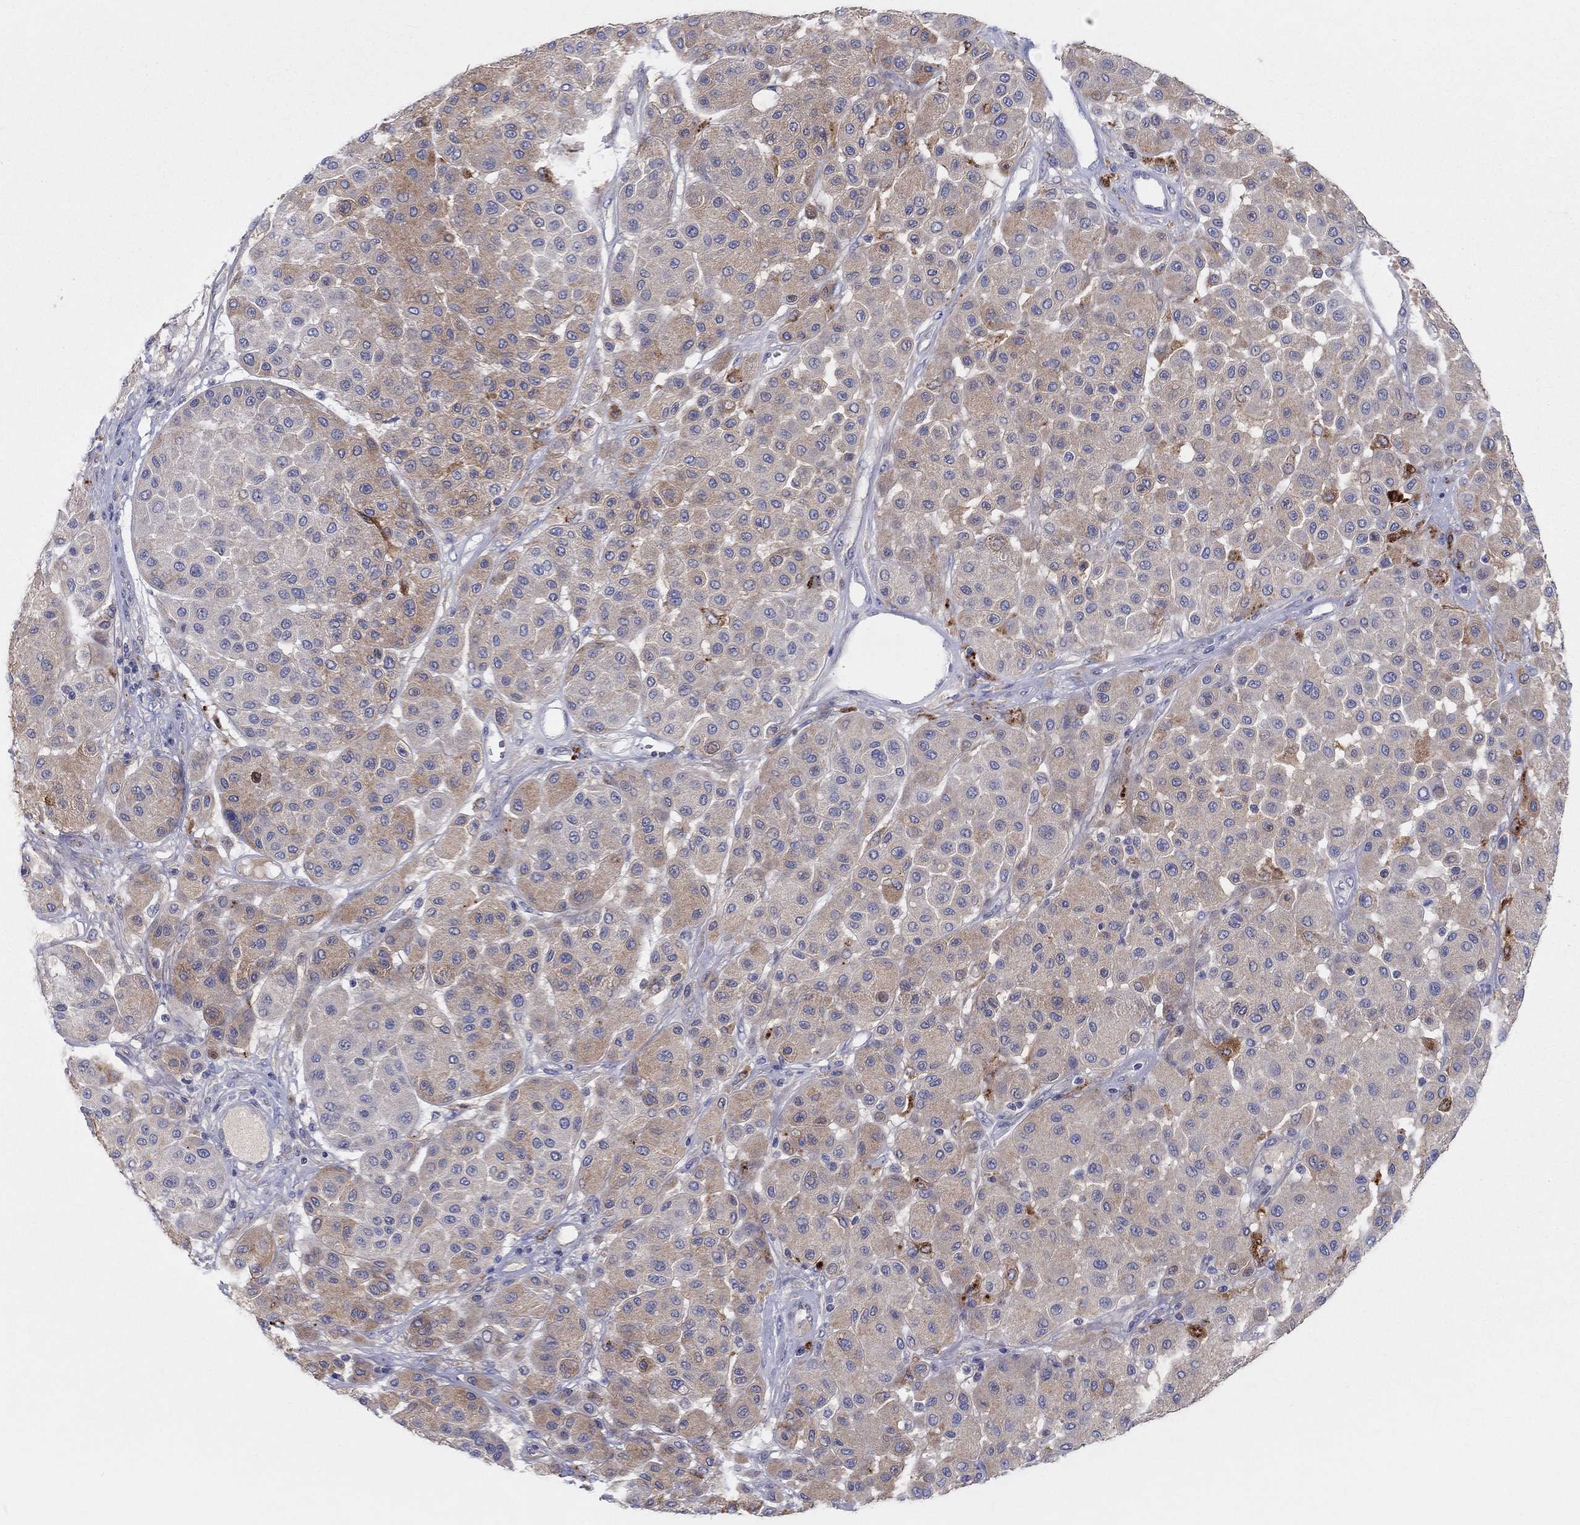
{"staining": {"intensity": "moderate", "quantity": "25%-75%", "location": "cytoplasmic/membranous"}, "tissue": "melanoma", "cell_type": "Tumor cells", "image_type": "cancer", "snomed": [{"axis": "morphology", "description": "Malignant melanoma, Metastatic site"}, {"axis": "topography", "description": "Smooth muscle"}], "caption": "High-magnification brightfield microscopy of malignant melanoma (metastatic site) stained with DAB (brown) and counterstained with hematoxylin (blue). tumor cells exhibit moderate cytoplasmic/membranous positivity is seen in about25%-75% of cells.", "gene": "BCO2", "patient": {"sex": "male", "age": 41}}